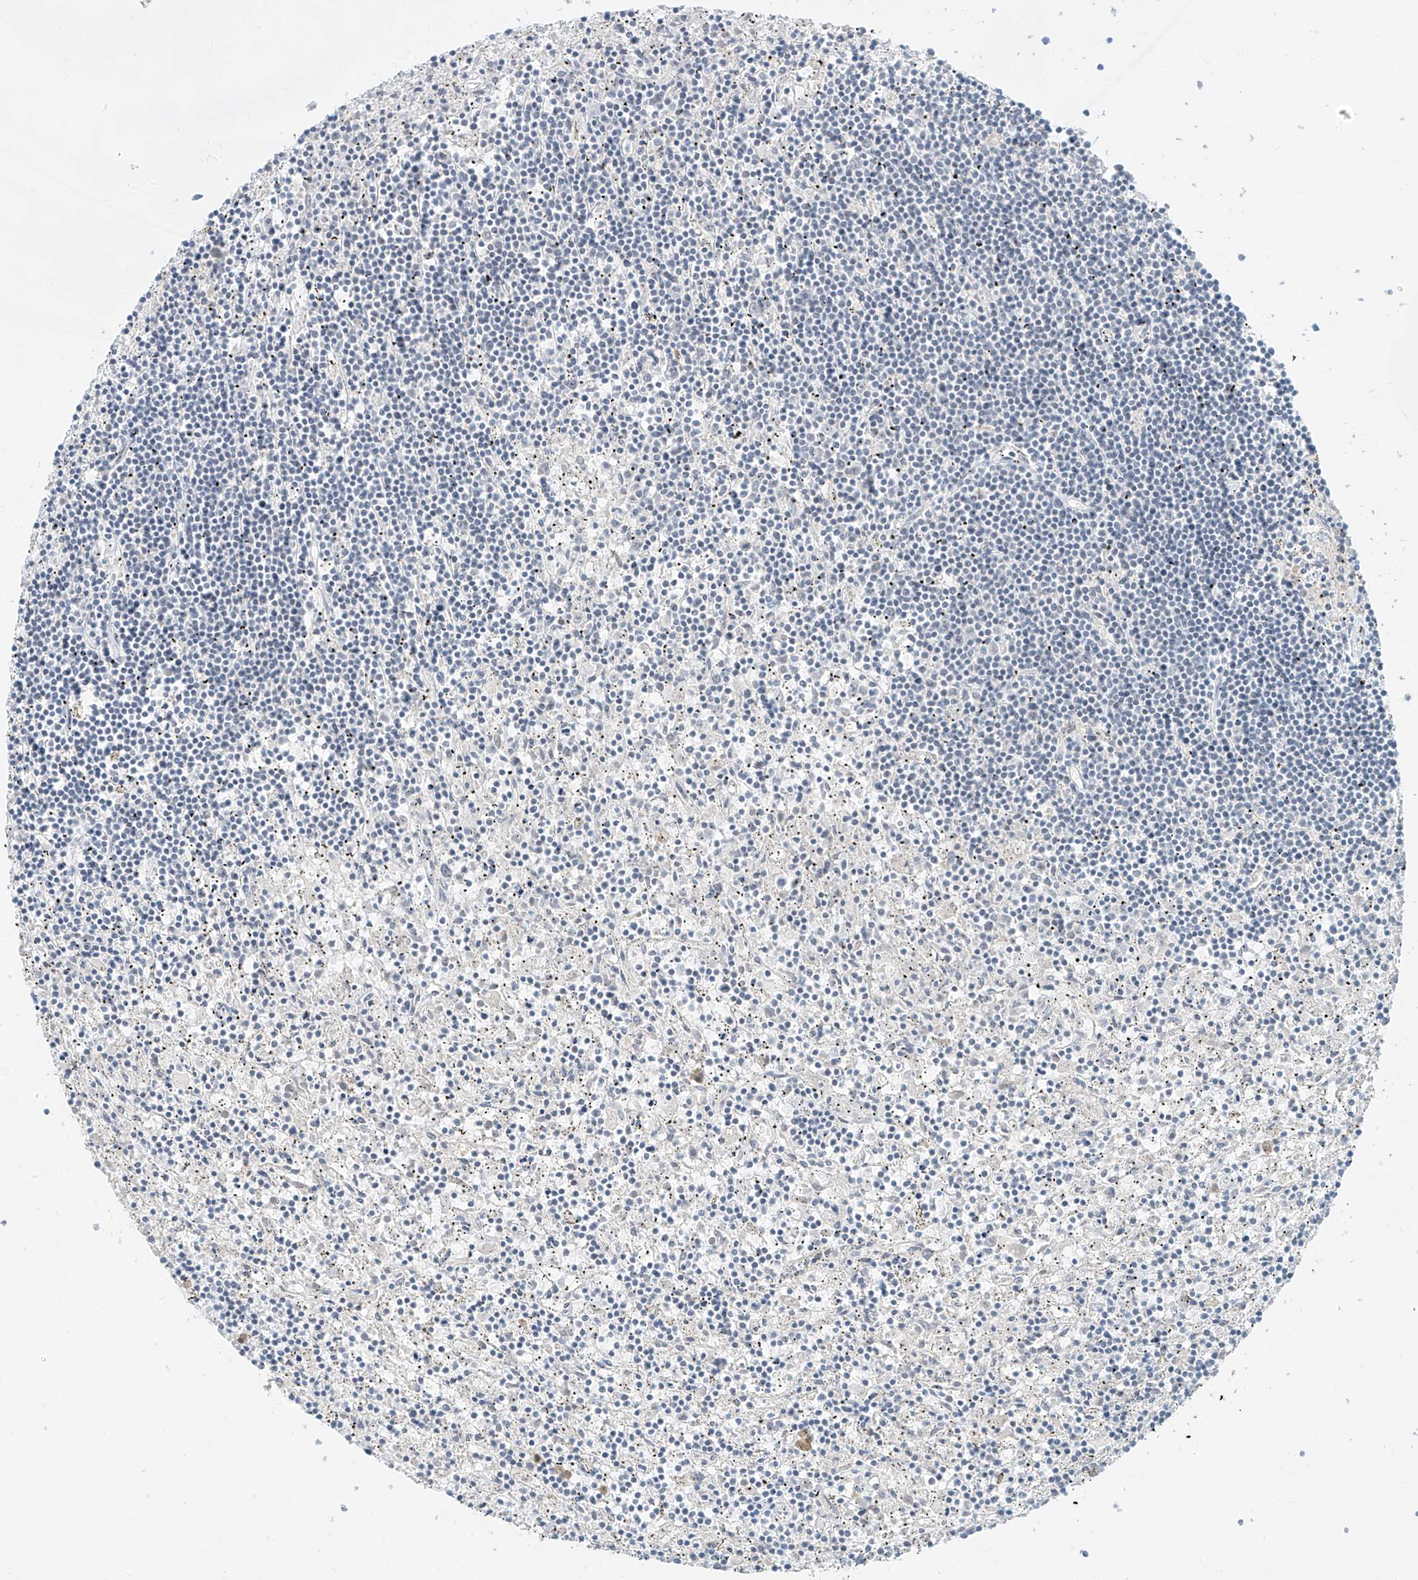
{"staining": {"intensity": "negative", "quantity": "none", "location": "none"}, "tissue": "lymphoma", "cell_type": "Tumor cells", "image_type": "cancer", "snomed": [{"axis": "morphology", "description": "Malignant lymphoma, non-Hodgkin's type, Low grade"}, {"axis": "topography", "description": "Spleen"}], "caption": "The micrograph shows no staining of tumor cells in lymphoma.", "gene": "C2orf42", "patient": {"sex": "male", "age": 76}}